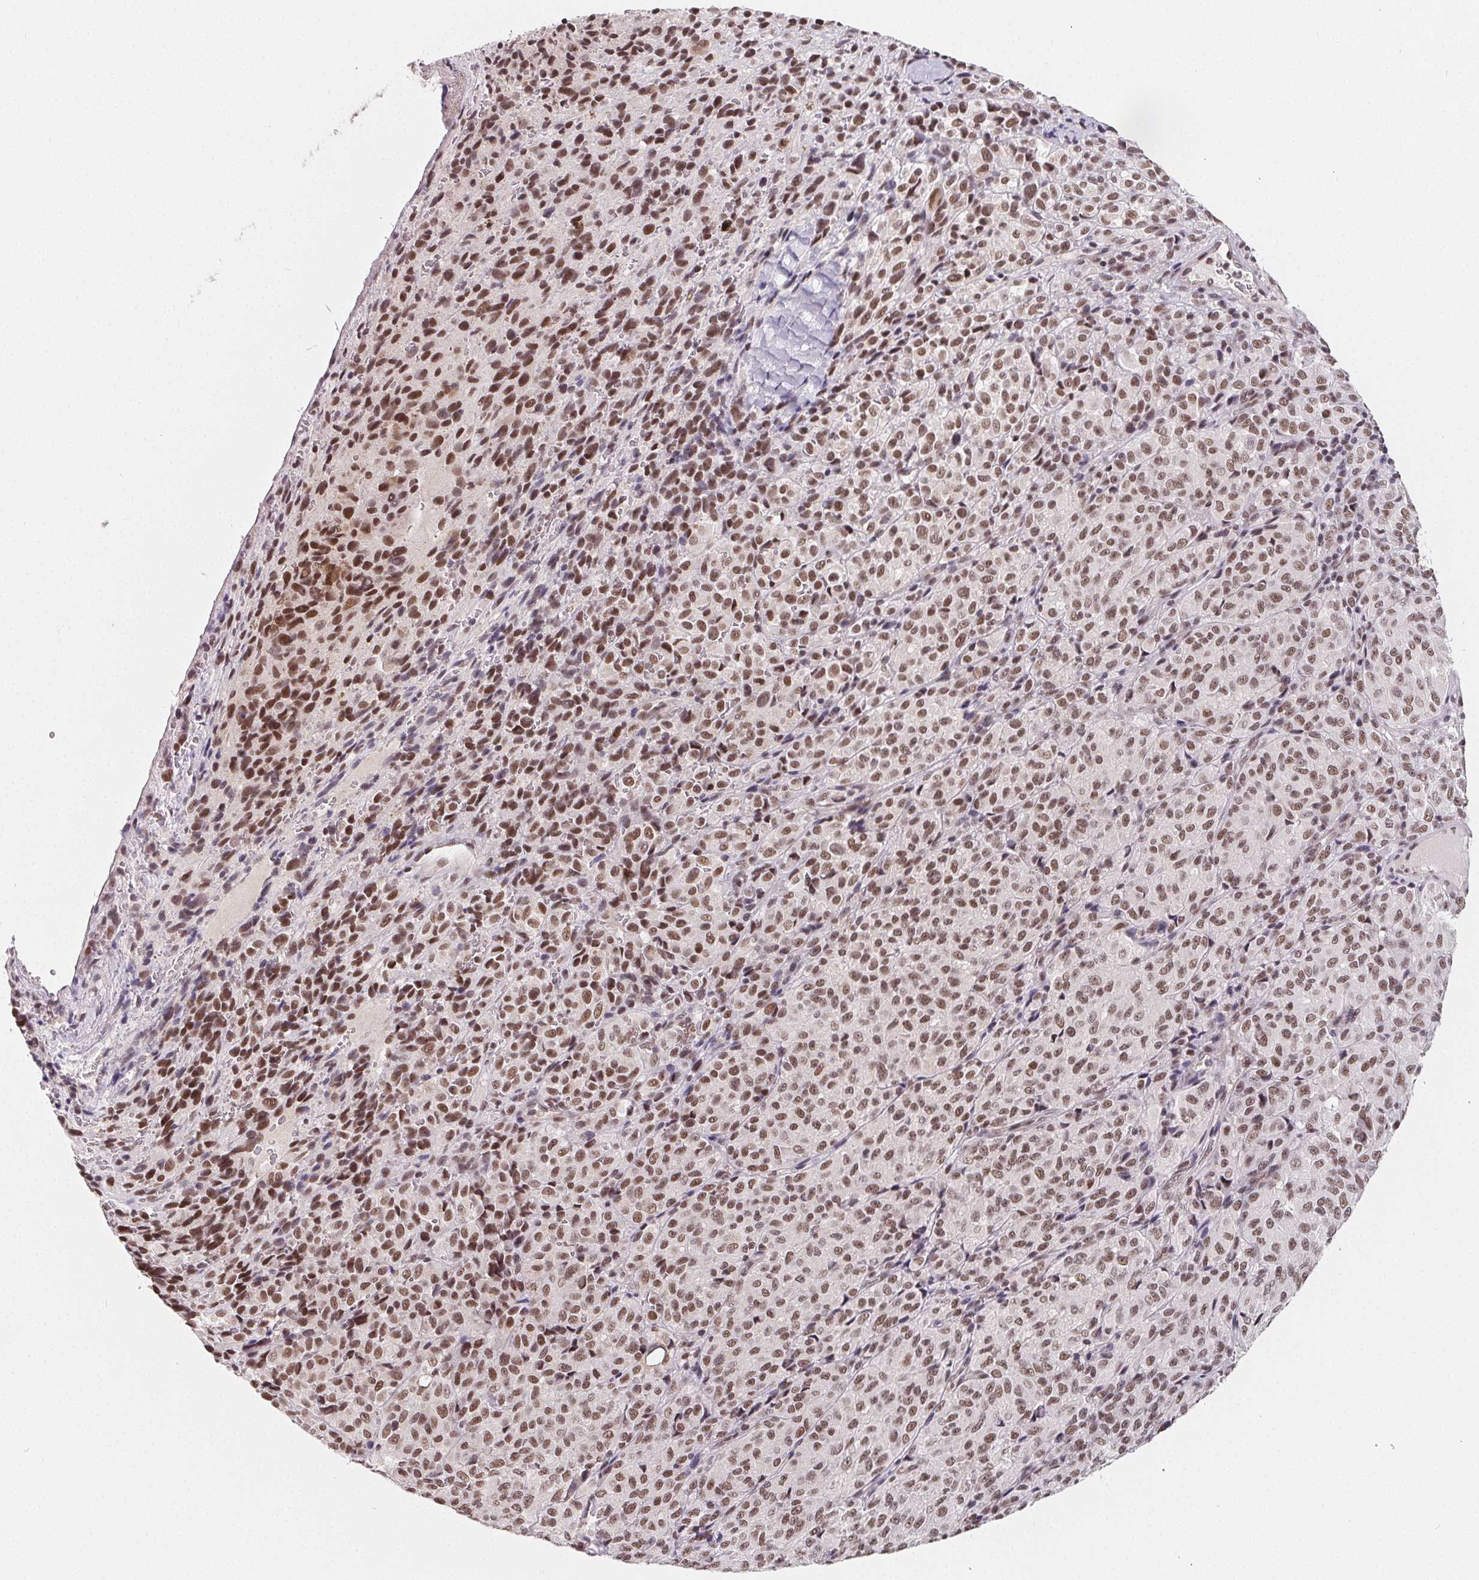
{"staining": {"intensity": "moderate", "quantity": ">75%", "location": "nuclear"}, "tissue": "melanoma", "cell_type": "Tumor cells", "image_type": "cancer", "snomed": [{"axis": "morphology", "description": "Malignant melanoma, Metastatic site"}, {"axis": "topography", "description": "Brain"}], "caption": "The immunohistochemical stain highlights moderate nuclear expression in tumor cells of melanoma tissue.", "gene": "TCERG1", "patient": {"sex": "female", "age": 56}}